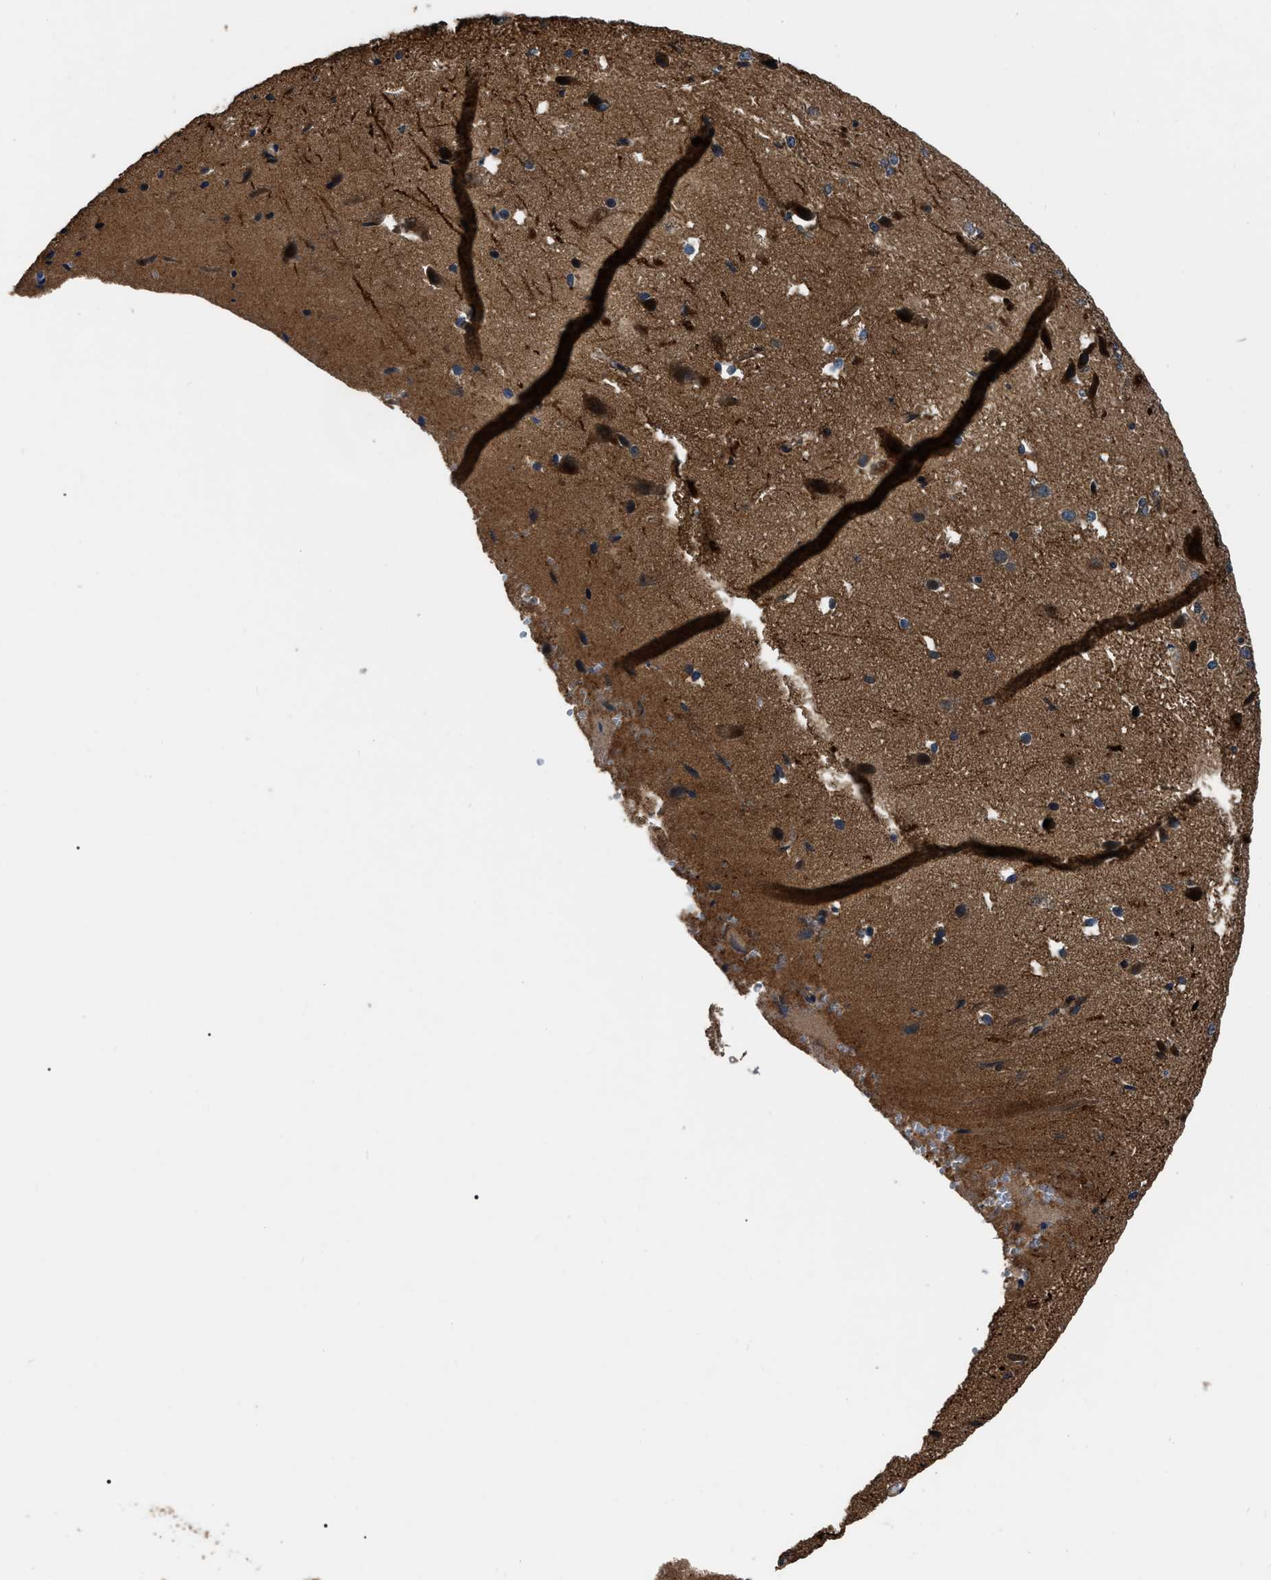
{"staining": {"intensity": "weak", "quantity": ">75%", "location": "cytoplasmic/membranous"}, "tissue": "cerebral cortex", "cell_type": "Endothelial cells", "image_type": "normal", "snomed": [{"axis": "morphology", "description": "Normal tissue, NOS"}, {"axis": "morphology", "description": "Developmental malformation"}, {"axis": "topography", "description": "Cerebral cortex"}], "caption": "Immunohistochemistry (IHC) image of unremarkable cerebral cortex: human cerebral cortex stained using immunohistochemistry exhibits low levels of weak protein expression localized specifically in the cytoplasmic/membranous of endothelial cells, appearing as a cytoplasmic/membranous brown color.", "gene": "PPWD1", "patient": {"sex": "female", "age": 30}}